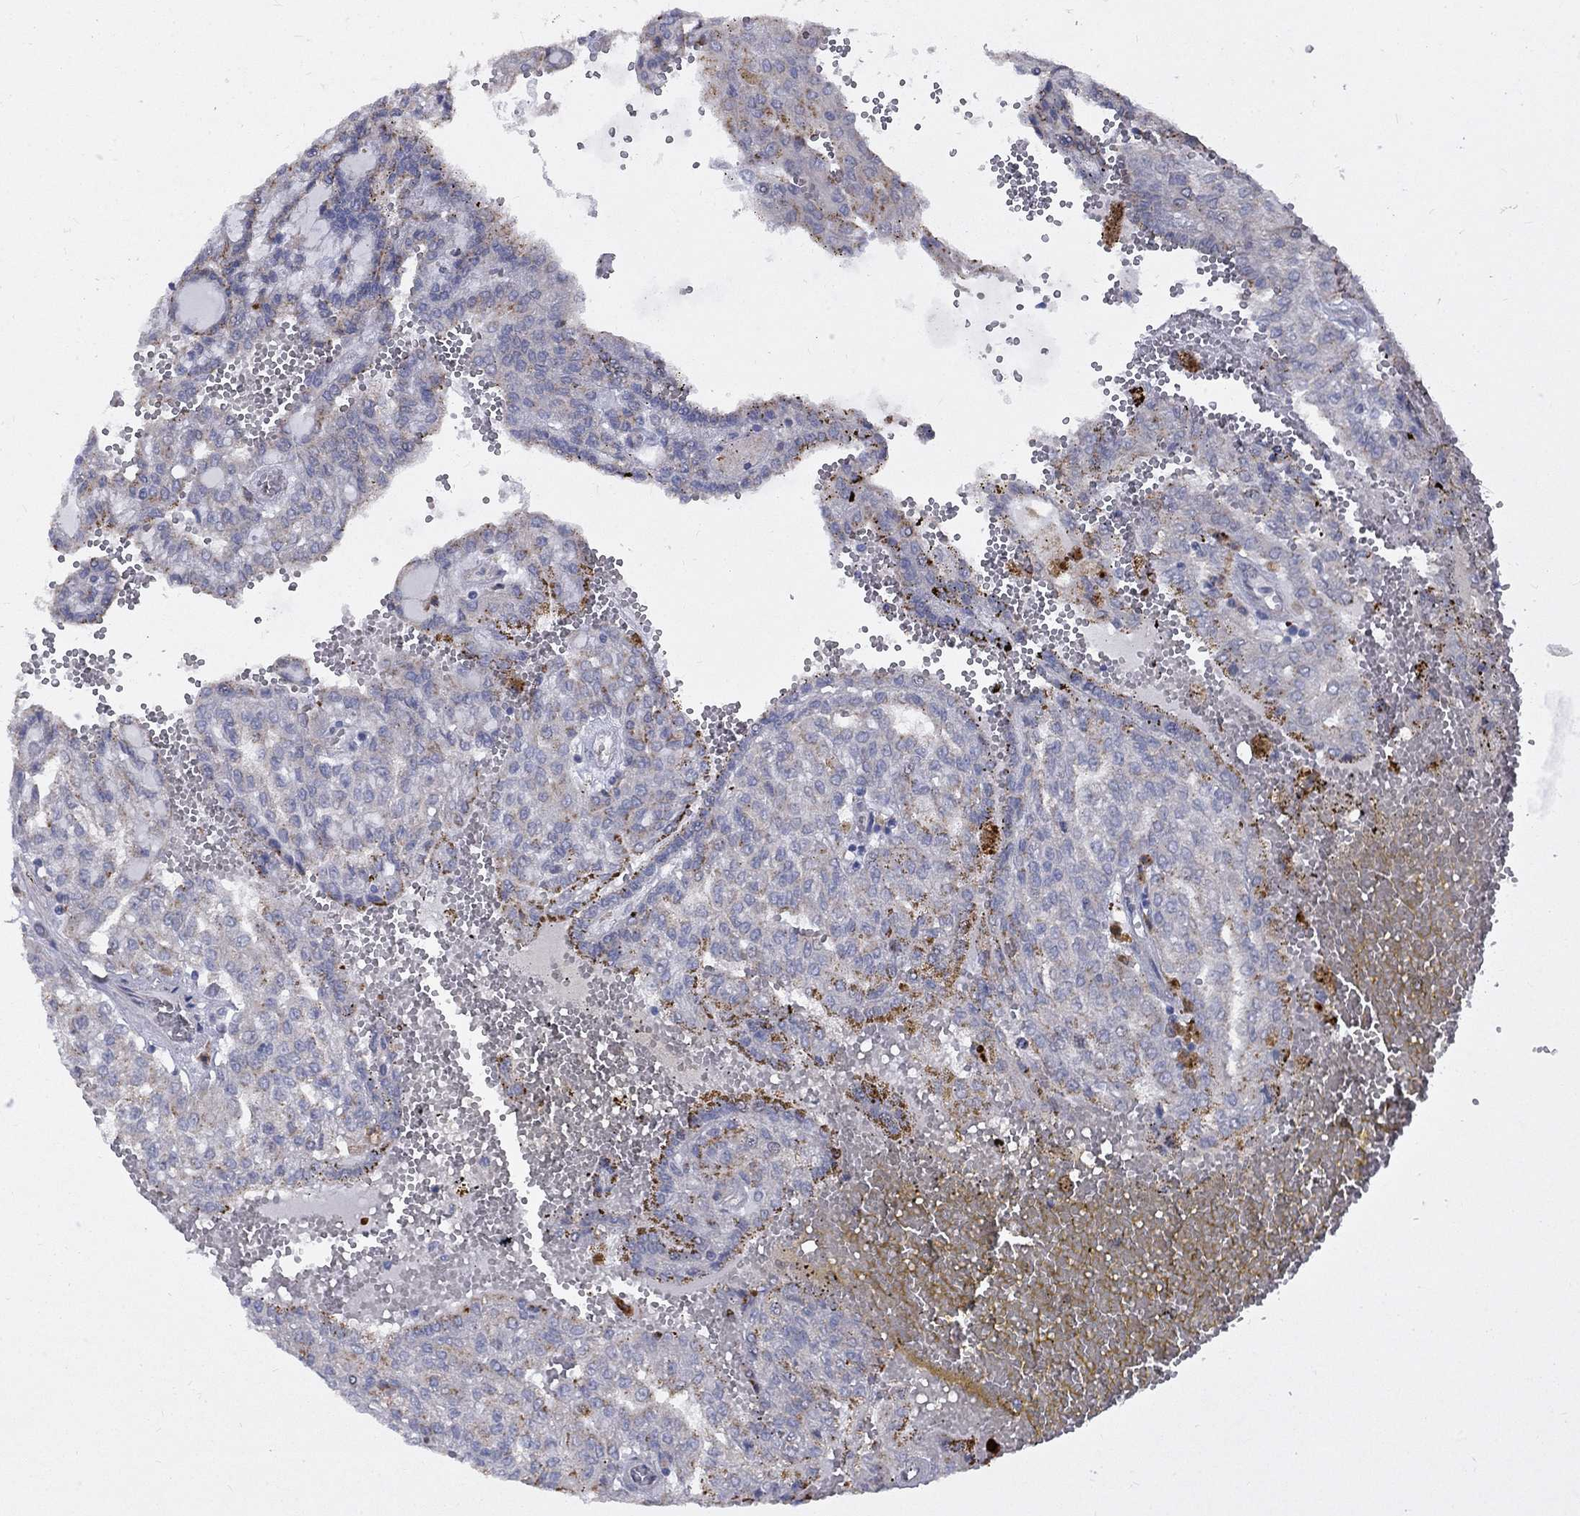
{"staining": {"intensity": "negative", "quantity": "none", "location": "none"}, "tissue": "renal cancer", "cell_type": "Tumor cells", "image_type": "cancer", "snomed": [{"axis": "morphology", "description": "Adenocarcinoma, NOS"}, {"axis": "topography", "description": "Kidney"}], "caption": "Tumor cells are negative for brown protein staining in renal cancer (adenocarcinoma).", "gene": "FAM3B", "patient": {"sex": "male", "age": 63}}